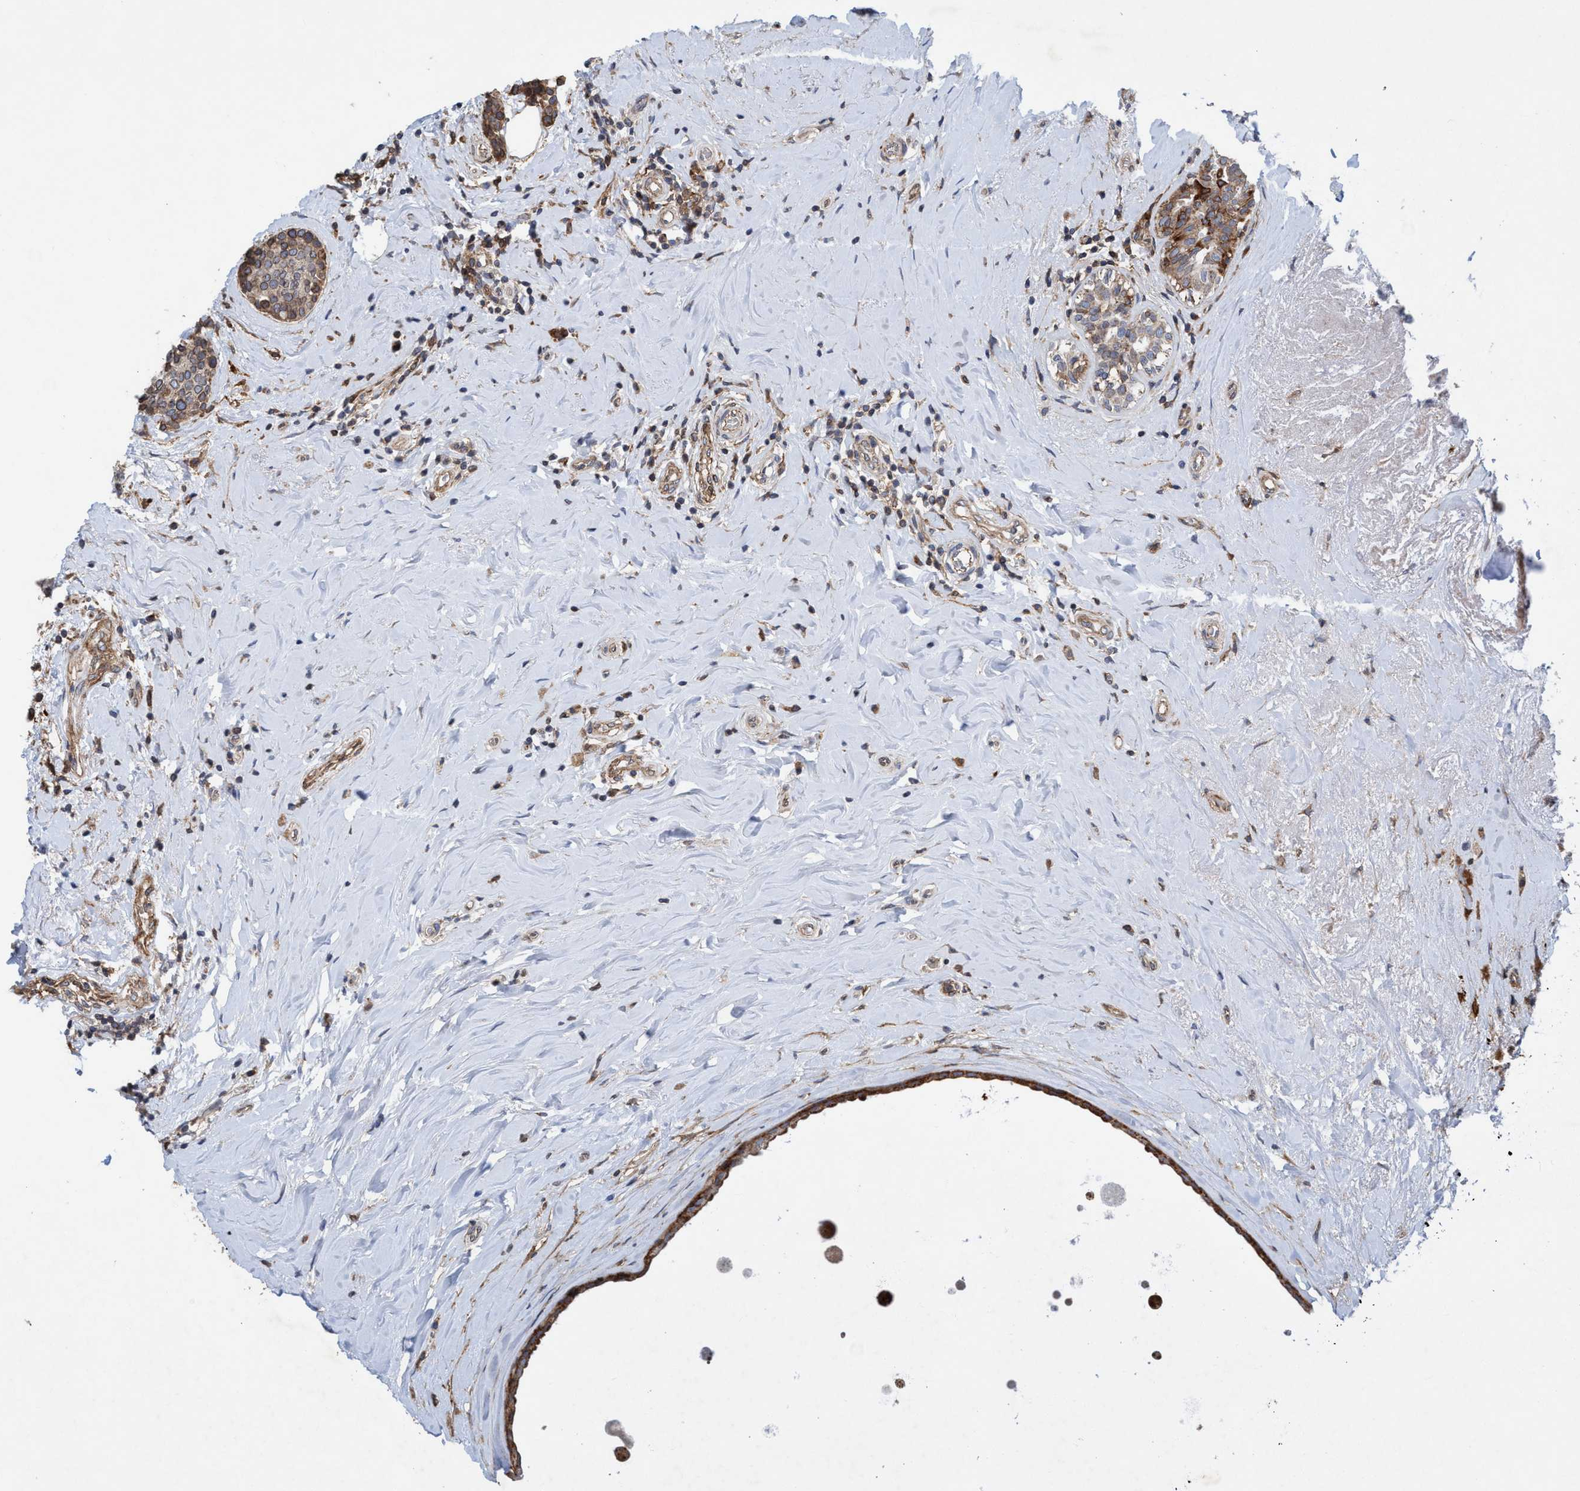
{"staining": {"intensity": "moderate", "quantity": ">75%", "location": "cytoplasmic/membranous"}, "tissue": "breast cancer", "cell_type": "Tumor cells", "image_type": "cancer", "snomed": [{"axis": "morphology", "description": "Duct carcinoma"}, {"axis": "topography", "description": "Breast"}], "caption": "Human breast cancer stained with a protein marker displays moderate staining in tumor cells.", "gene": "SLC16A3", "patient": {"sex": "female", "age": 55}}